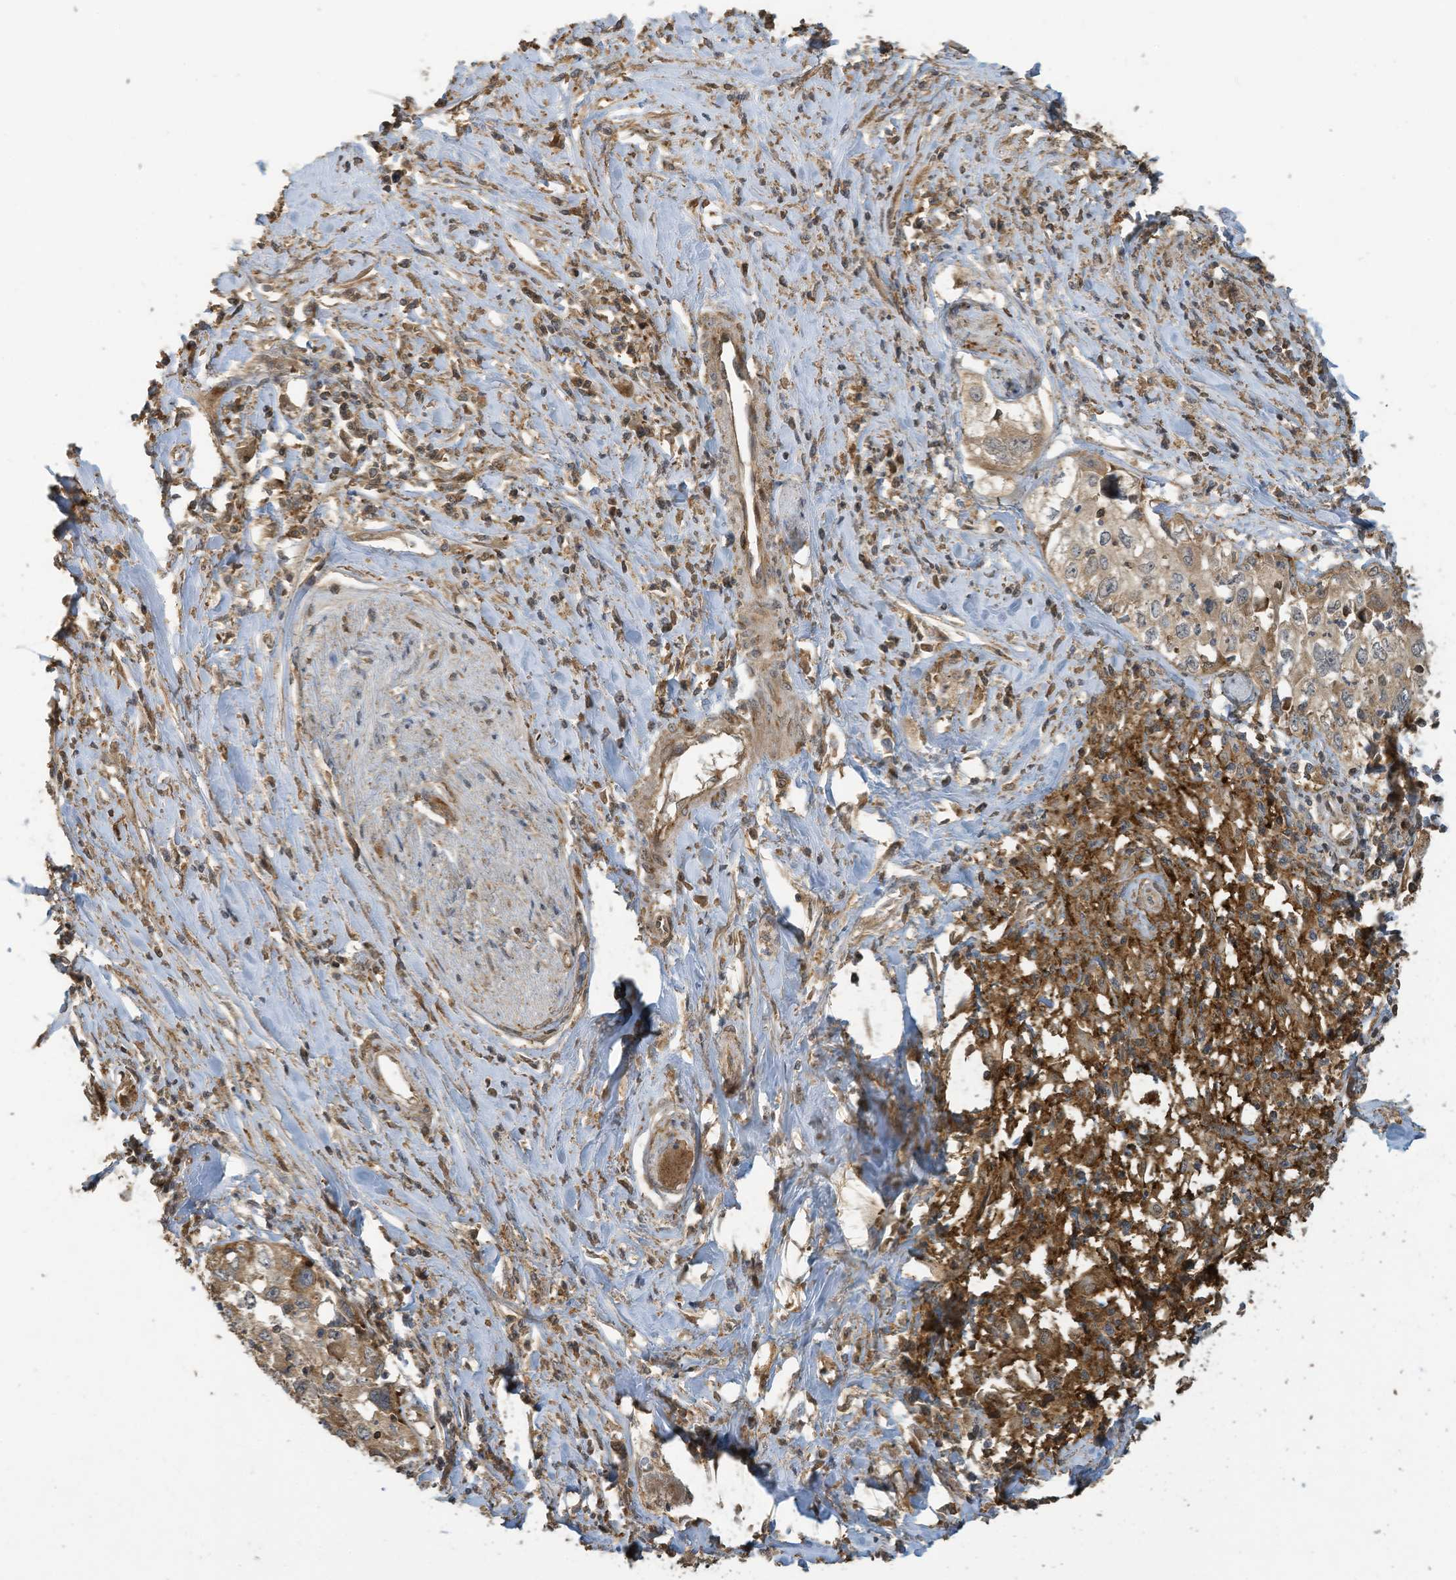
{"staining": {"intensity": "moderate", "quantity": ">75%", "location": "cytoplasmic/membranous"}, "tissue": "cervical cancer", "cell_type": "Tumor cells", "image_type": "cancer", "snomed": [{"axis": "morphology", "description": "Squamous cell carcinoma, NOS"}, {"axis": "topography", "description": "Cervix"}], "caption": "IHC of human cervical cancer (squamous cell carcinoma) displays medium levels of moderate cytoplasmic/membranous staining in approximately >75% of tumor cells.", "gene": "COX10", "patient": {"sex": "female", "age": 31}}